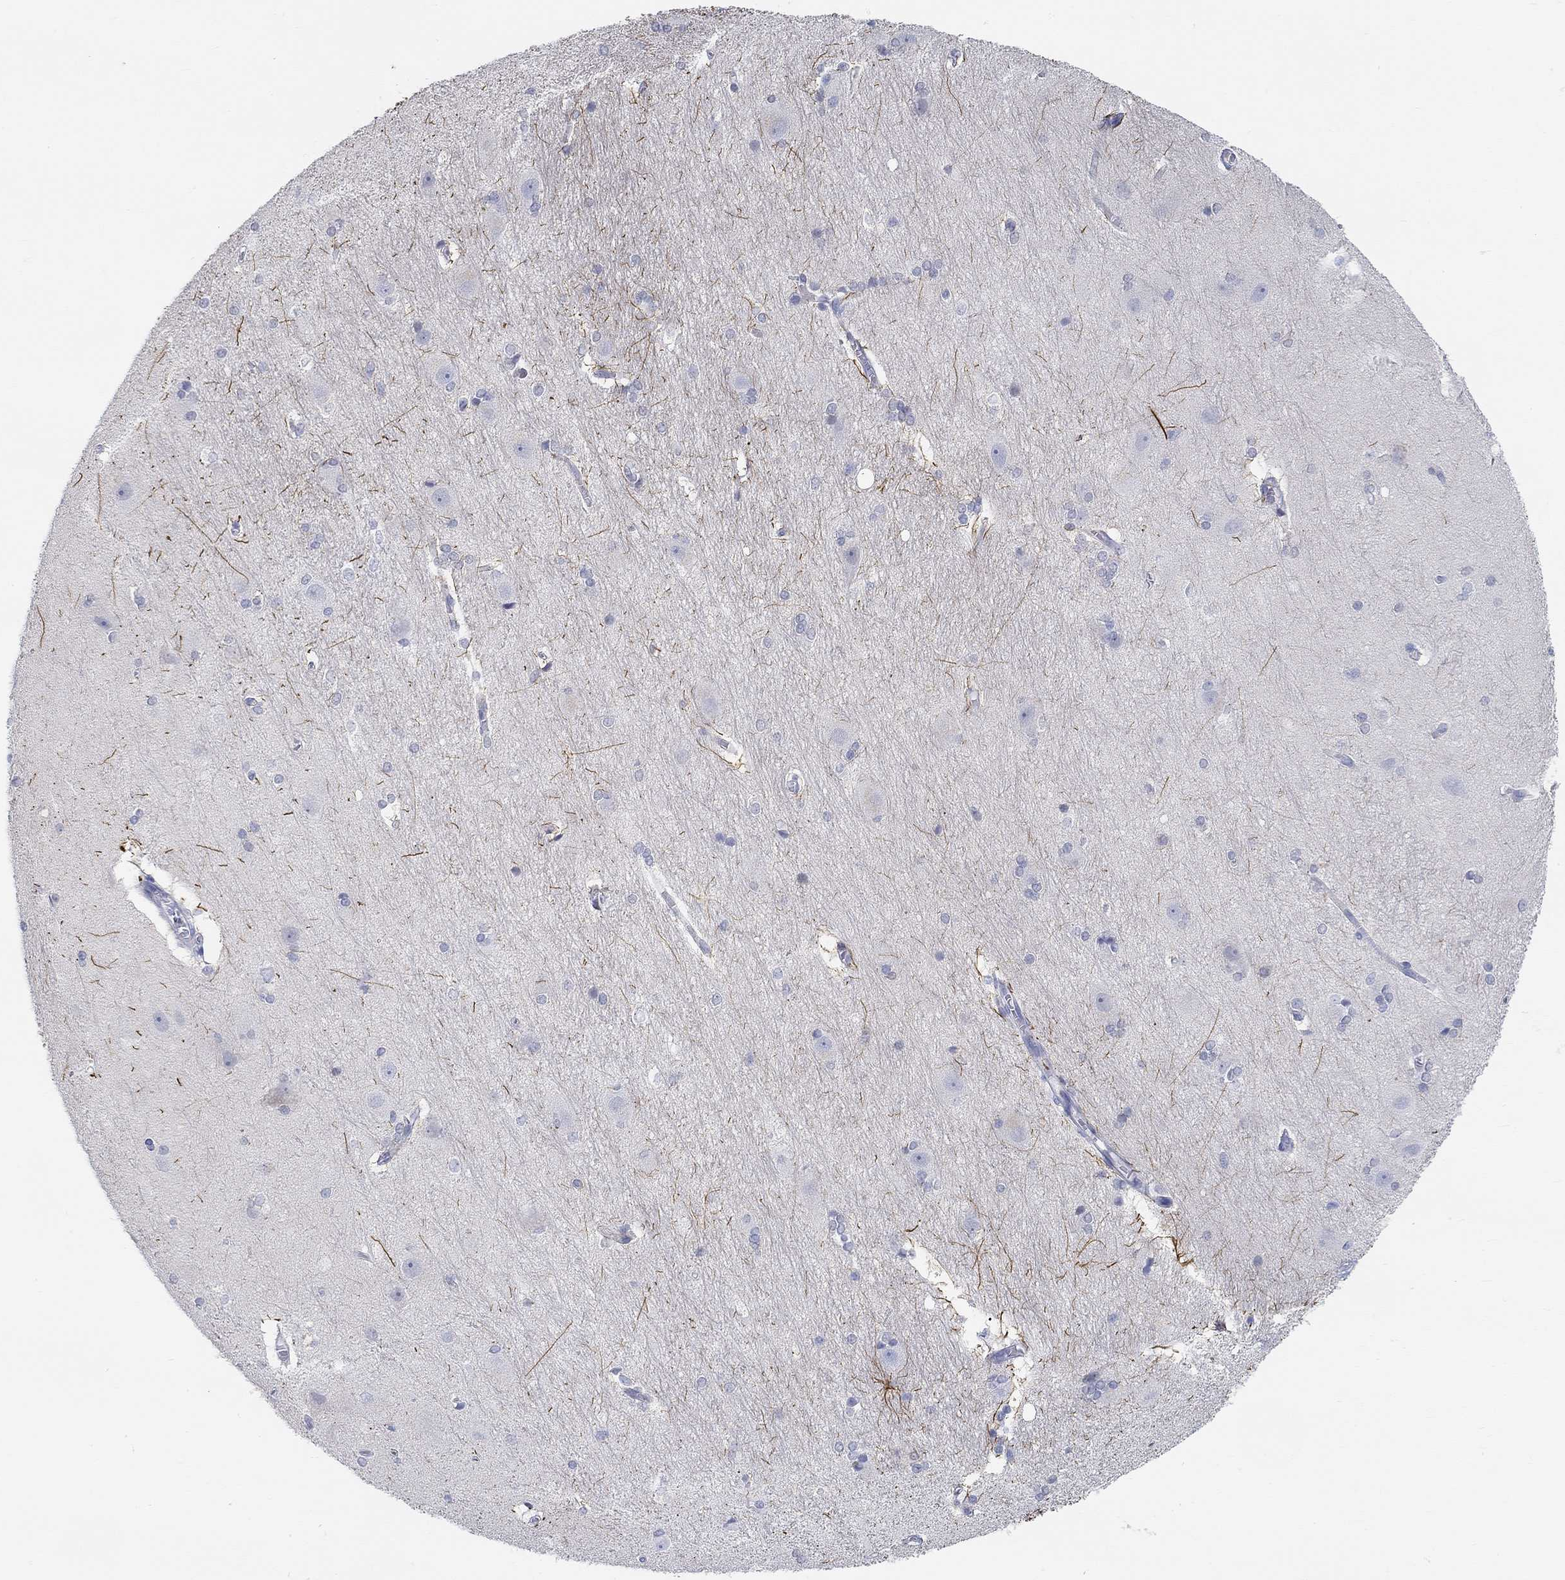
{"staining": {"intensity": "strong", "quantity": "<25%", "location": "cytoplasmic/membranous"}, "tissue": "hippocampus", "cell_type": "Glial cells", "image_type": "normal", "snomed": [{"axis": "morphology", "description": "Normal tissue, NOS"}, {"axis": "topography", "description": "Cerebral cortex"}, {"axis": "topography", "description": "Hippocampus"}], "caption": "Immunohistochemical staining of unremarkable hippocampus shows strong cytoplasmic/membranous protein staining in approximately <25% of glial cells. Using DAB (brown) and hematoxylin (blue) stains, captured at high magnification using brightfield microscopy.", "gene": "SNTG2", "patient": {"sex": "female", "age": 19}}